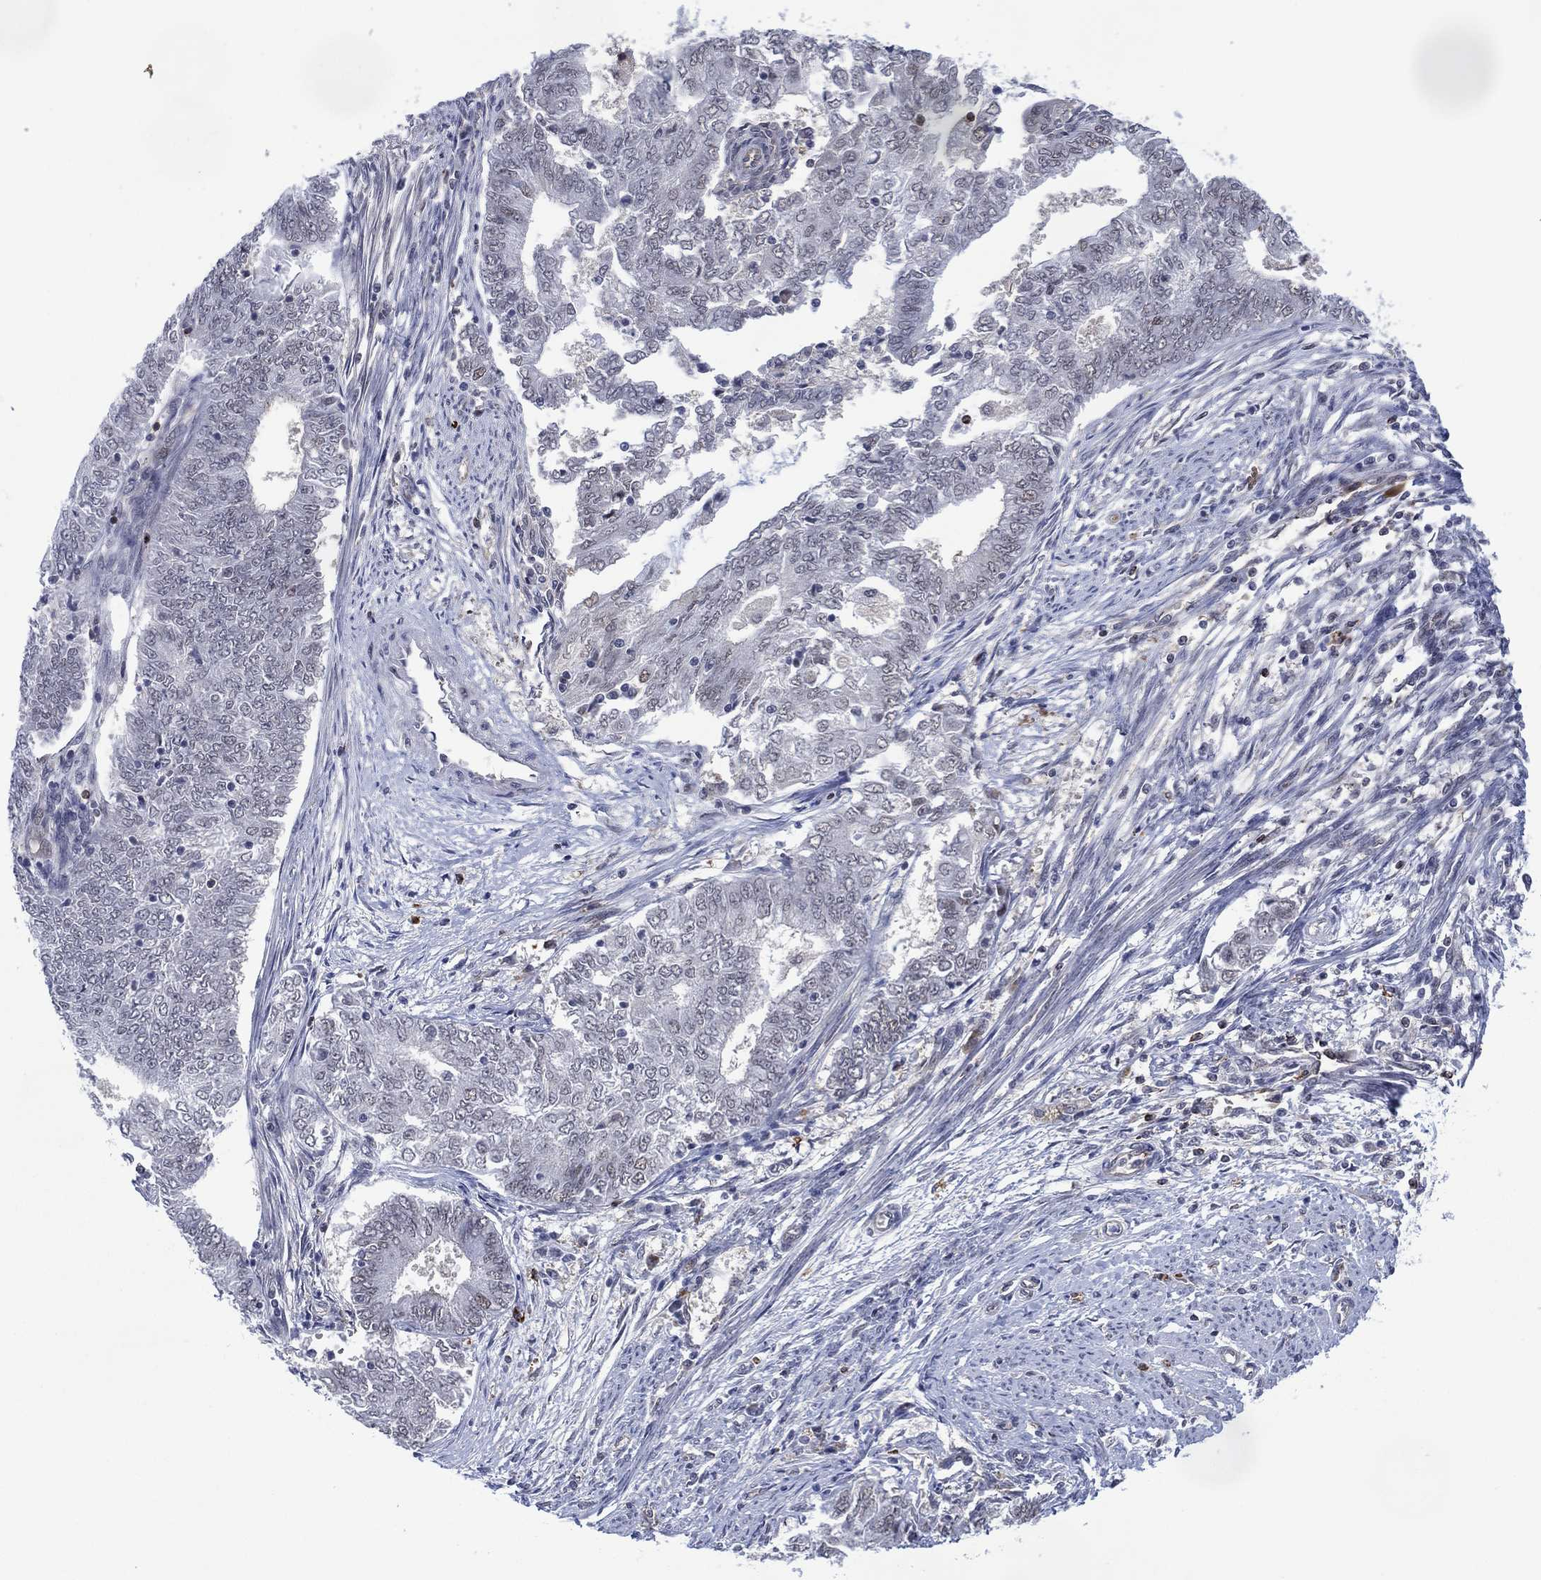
{"staining": {"intensity": "negative", "quantity": "none", "location": "none"}, "tissue": "endometrial cancer", "cell_type": "Tumor cells", "image_type": "cancer", "snomed": [{"axis": "morphology", "description": "Adenocarcinoma, NOS"}, {"axis": "topography", "description": "Endometrium"}], "caption": "IHC of adenocarcinoma (endometrial) exhibits no positivity in tumor cells.", "gene": "DPP4", "patient": {"sex": "female", "age": 62}}